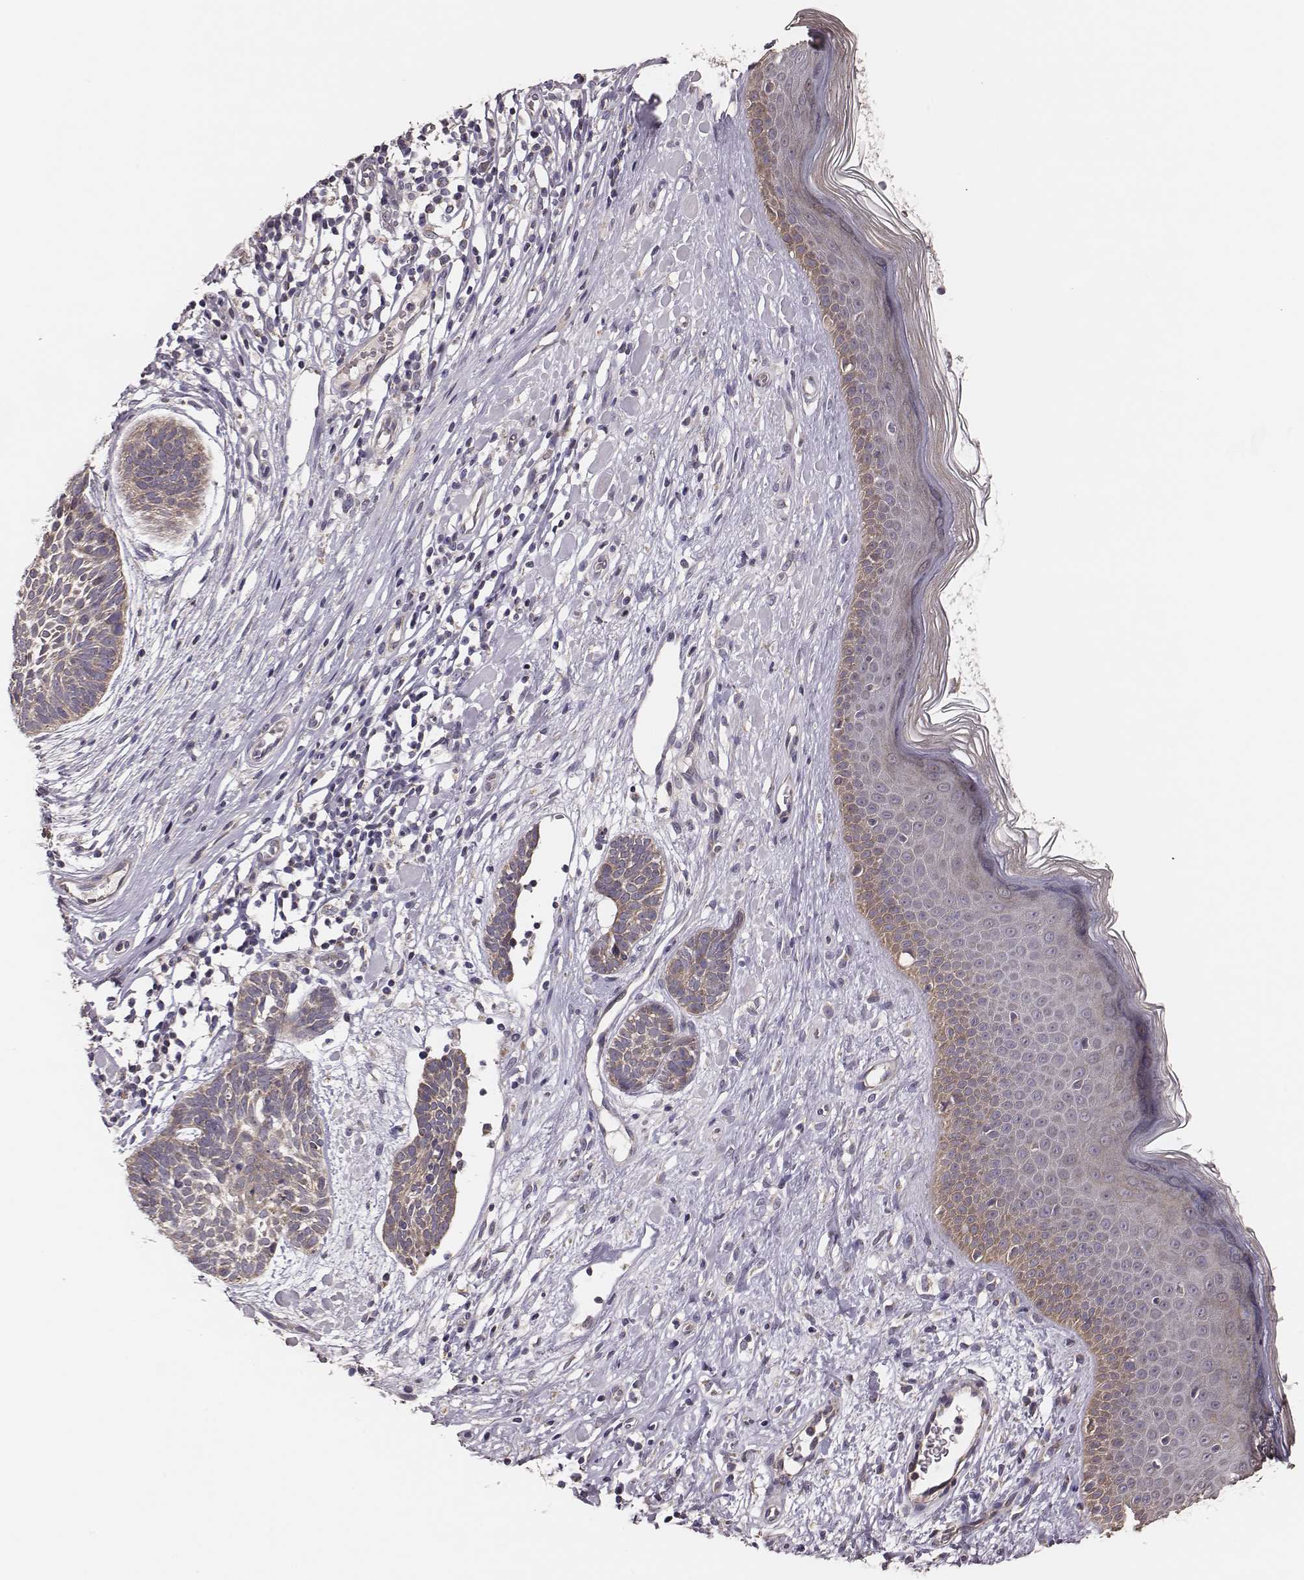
{"staining": {"intensity": "weak", "quantity": ">75%", "location": "cytoplasmic/membranous"}, "tissue": "skin cancer", "cell_type": "Tumor cells", "image_type": "cancer", "snomed": [{"axis": "morphology", "description": "Basal cell carcinoma"}, {"axis": "topography", "description": "Skin"}], "caption": "Protein staining by IHC demonstrates weak cytoplasmic/membranous positivity in about >75% of tumor cells in skin basal cell carcinoma.", "gene": "HAVCR1", "patient": {"sex": "male", "age": 85}}